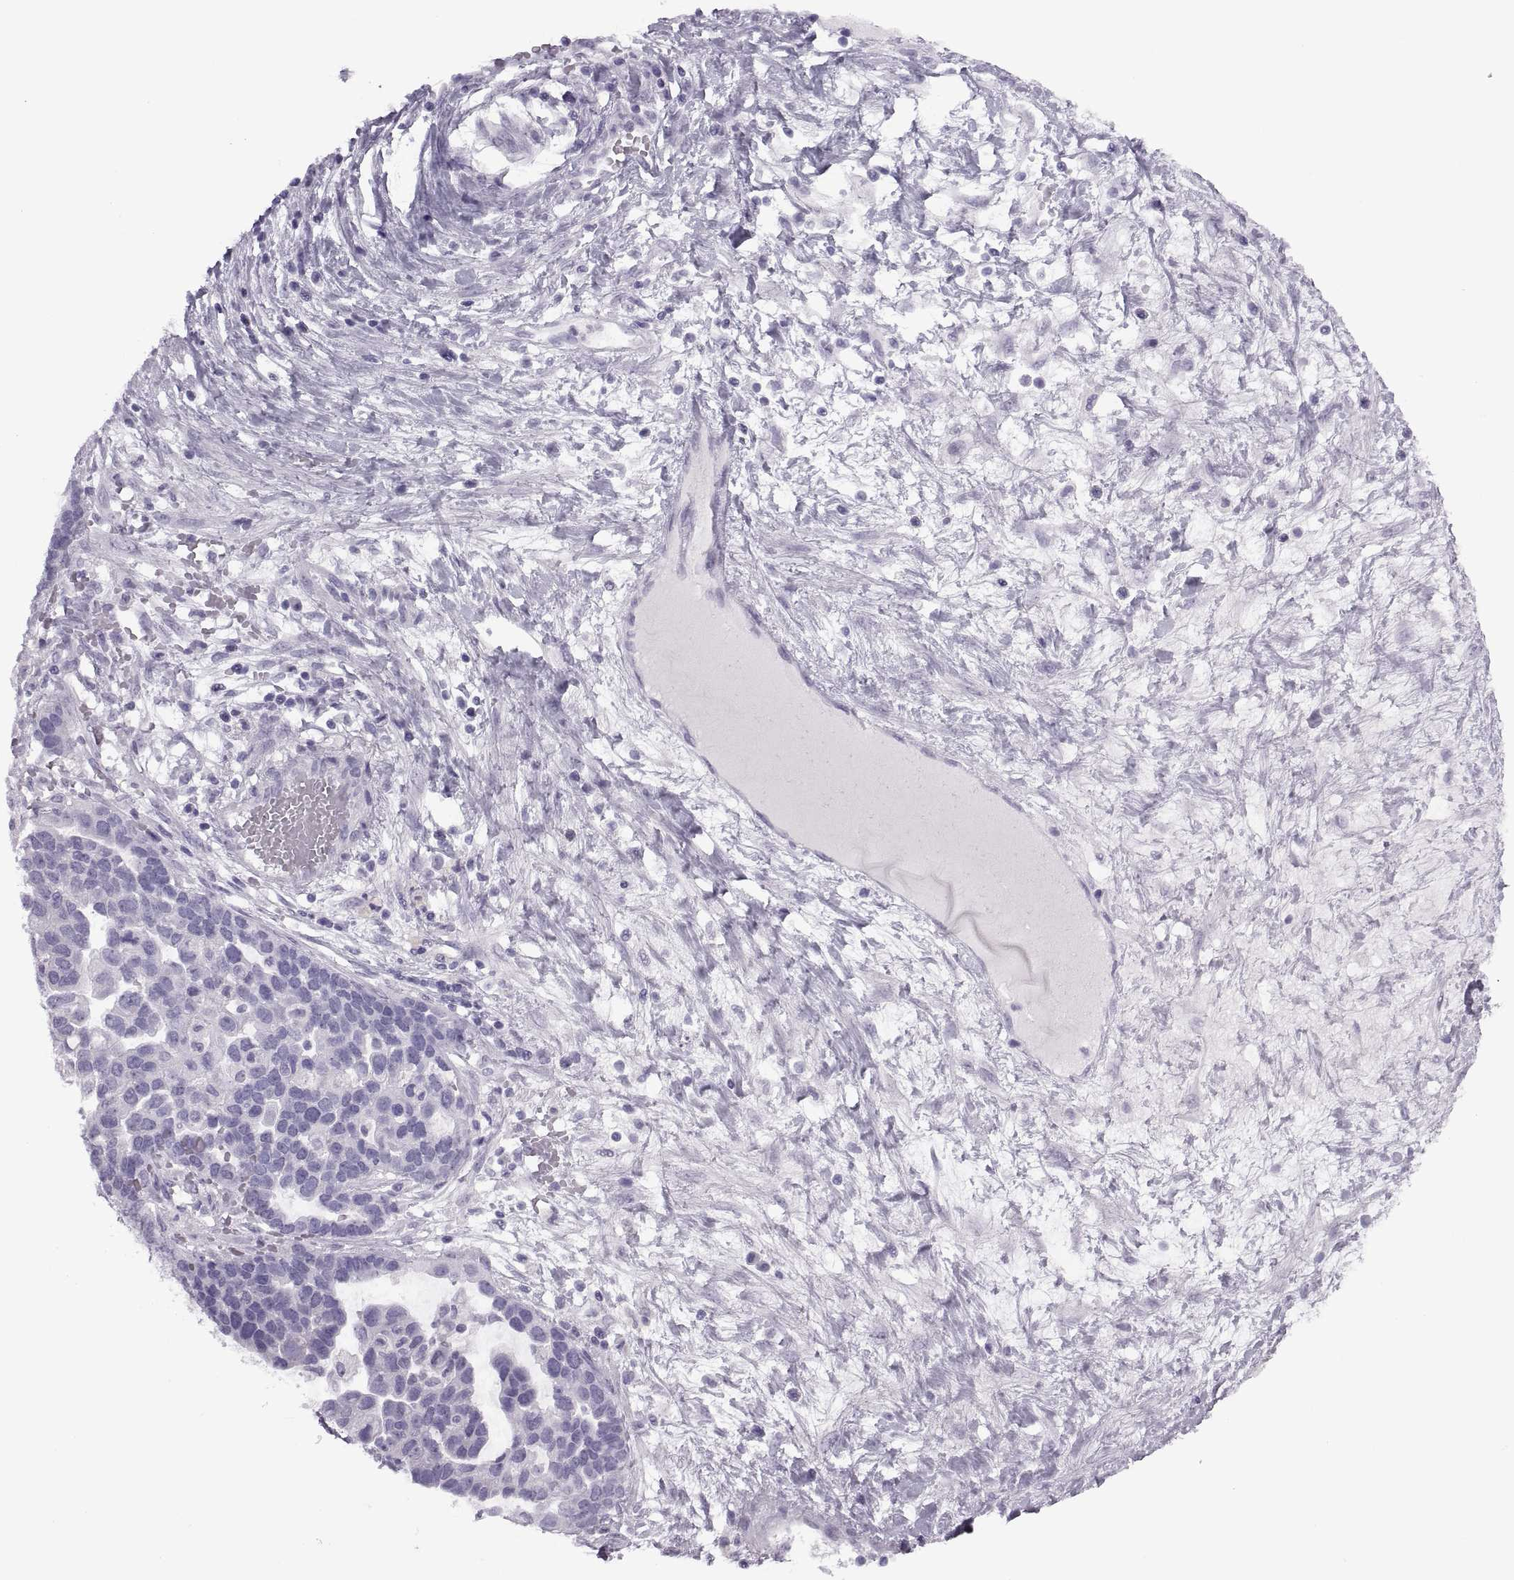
{"staining": {"intensity": "negative", "quantity": "none", "location": "none"}, "tissue": "ovarian cancer", "cell_type": "Tumor cells", "image_type": "cancer", "snomed": [{"axis": "morphology", "description": "Cystadenocarcinoma, serous, NOS"}, {"axis": "topography", "description": "Ovary"}], "caption": "The histopathology image displays no significant staining in tumor cells of ovarian cancer.", "gene": "FAM24A", "patient": {"sex": "female", "age": 54}}